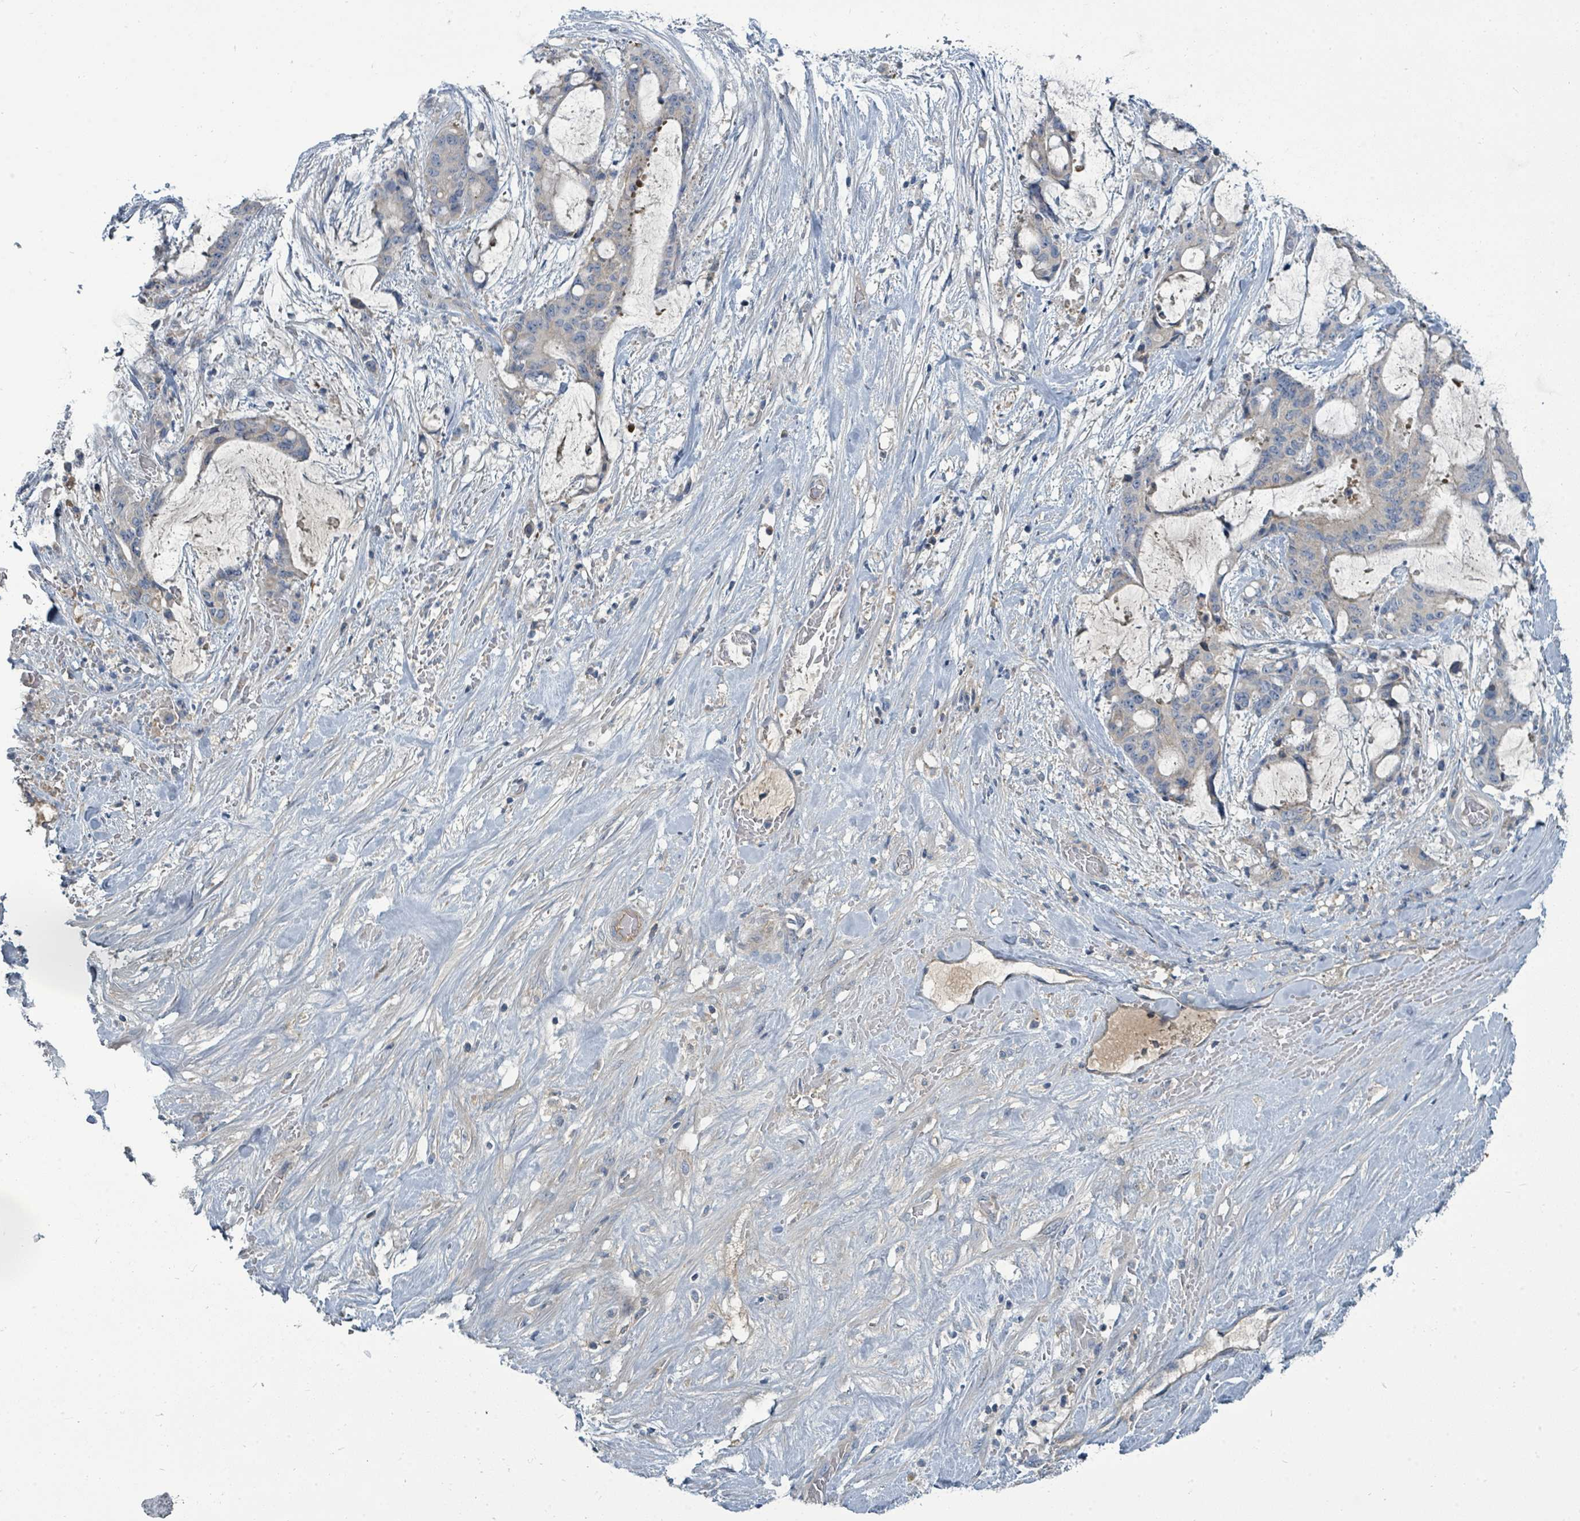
{"staining": {"intensity": "negative", "quantity": "none", "location": "none"}, "tissue": "liver cancer", "cell_type": "Tumor cells", "image_type": "cancer", "snomed": [{"axis": "morphology", "description": "Normal tissue, NOS"}, {"axis": "morphology", "description": "Cholangiocarcinoma"}, {"axis": "topography", "description": "Liver"}, {"axis": "topography", "description": "Peripheral nerve tissue"}], "caption": "IHC of human cholangiocarcinoma (liver) displays no expression in tumor cells.", "gene": "SLC25A23", "patient": {"sex": "female", "age": 73}}